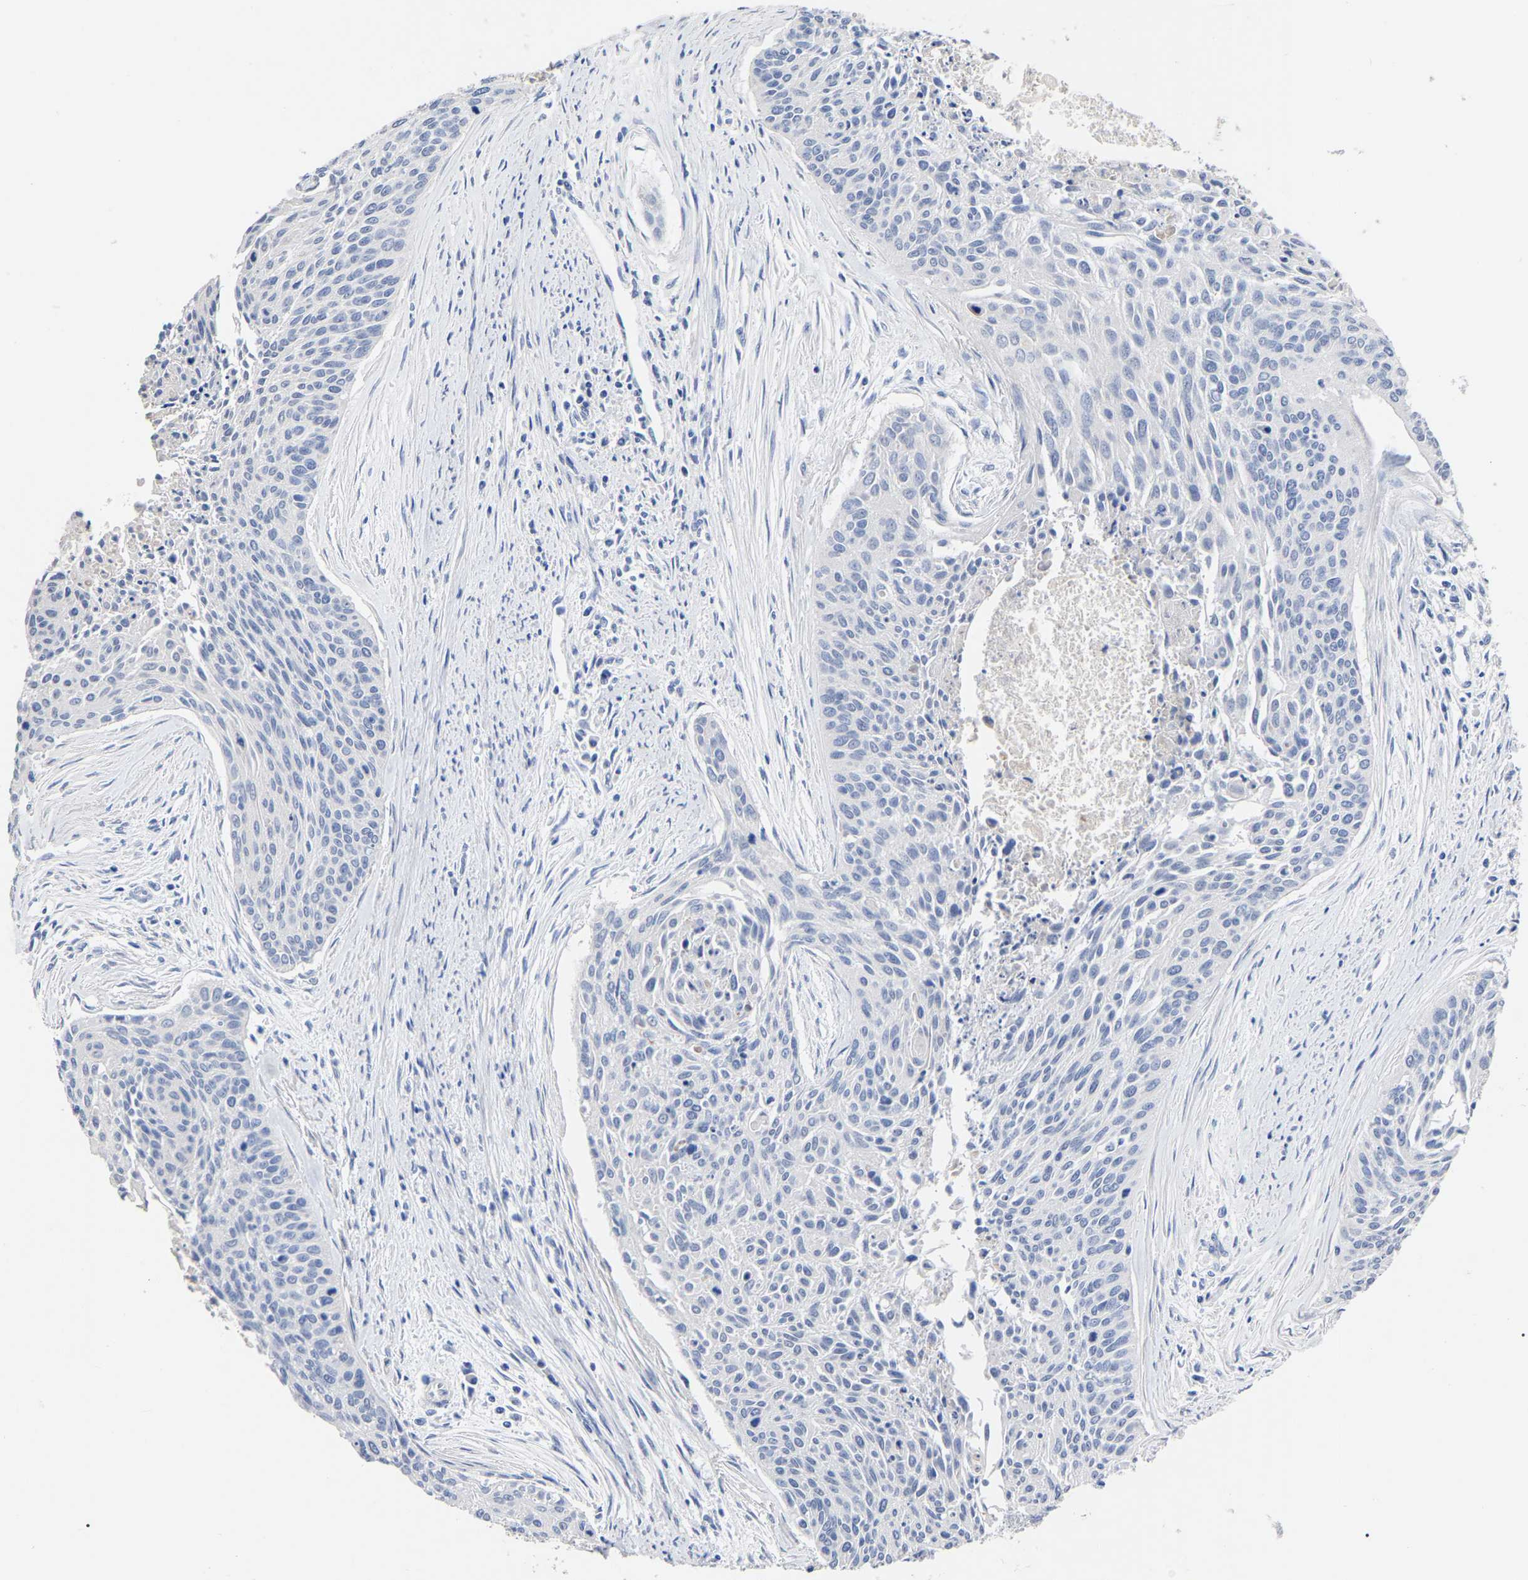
{"staining": {"intensity": "negative", "quantity": "none", "location": "none"}, "tissue": "cervical cancer", "cell_type": "Tumor cells", "image_type": "cancer", "snomed": [{"axis": "morphology", "description": "Squamous cell carcinoma, NOS"}, {"axis": "topography", "description": "Cervix"}], "caption": "Squamous cell carcinoma (cervical) was stained to show a protein in brown. There is no significant staining in tumor cells. (DAB (3,3'-diaminobenzidine) IHC visualized using brightfield microscopy, high magnification).", "gene": "ANXA13", "patient": {"sex": "female", "age": 55}}